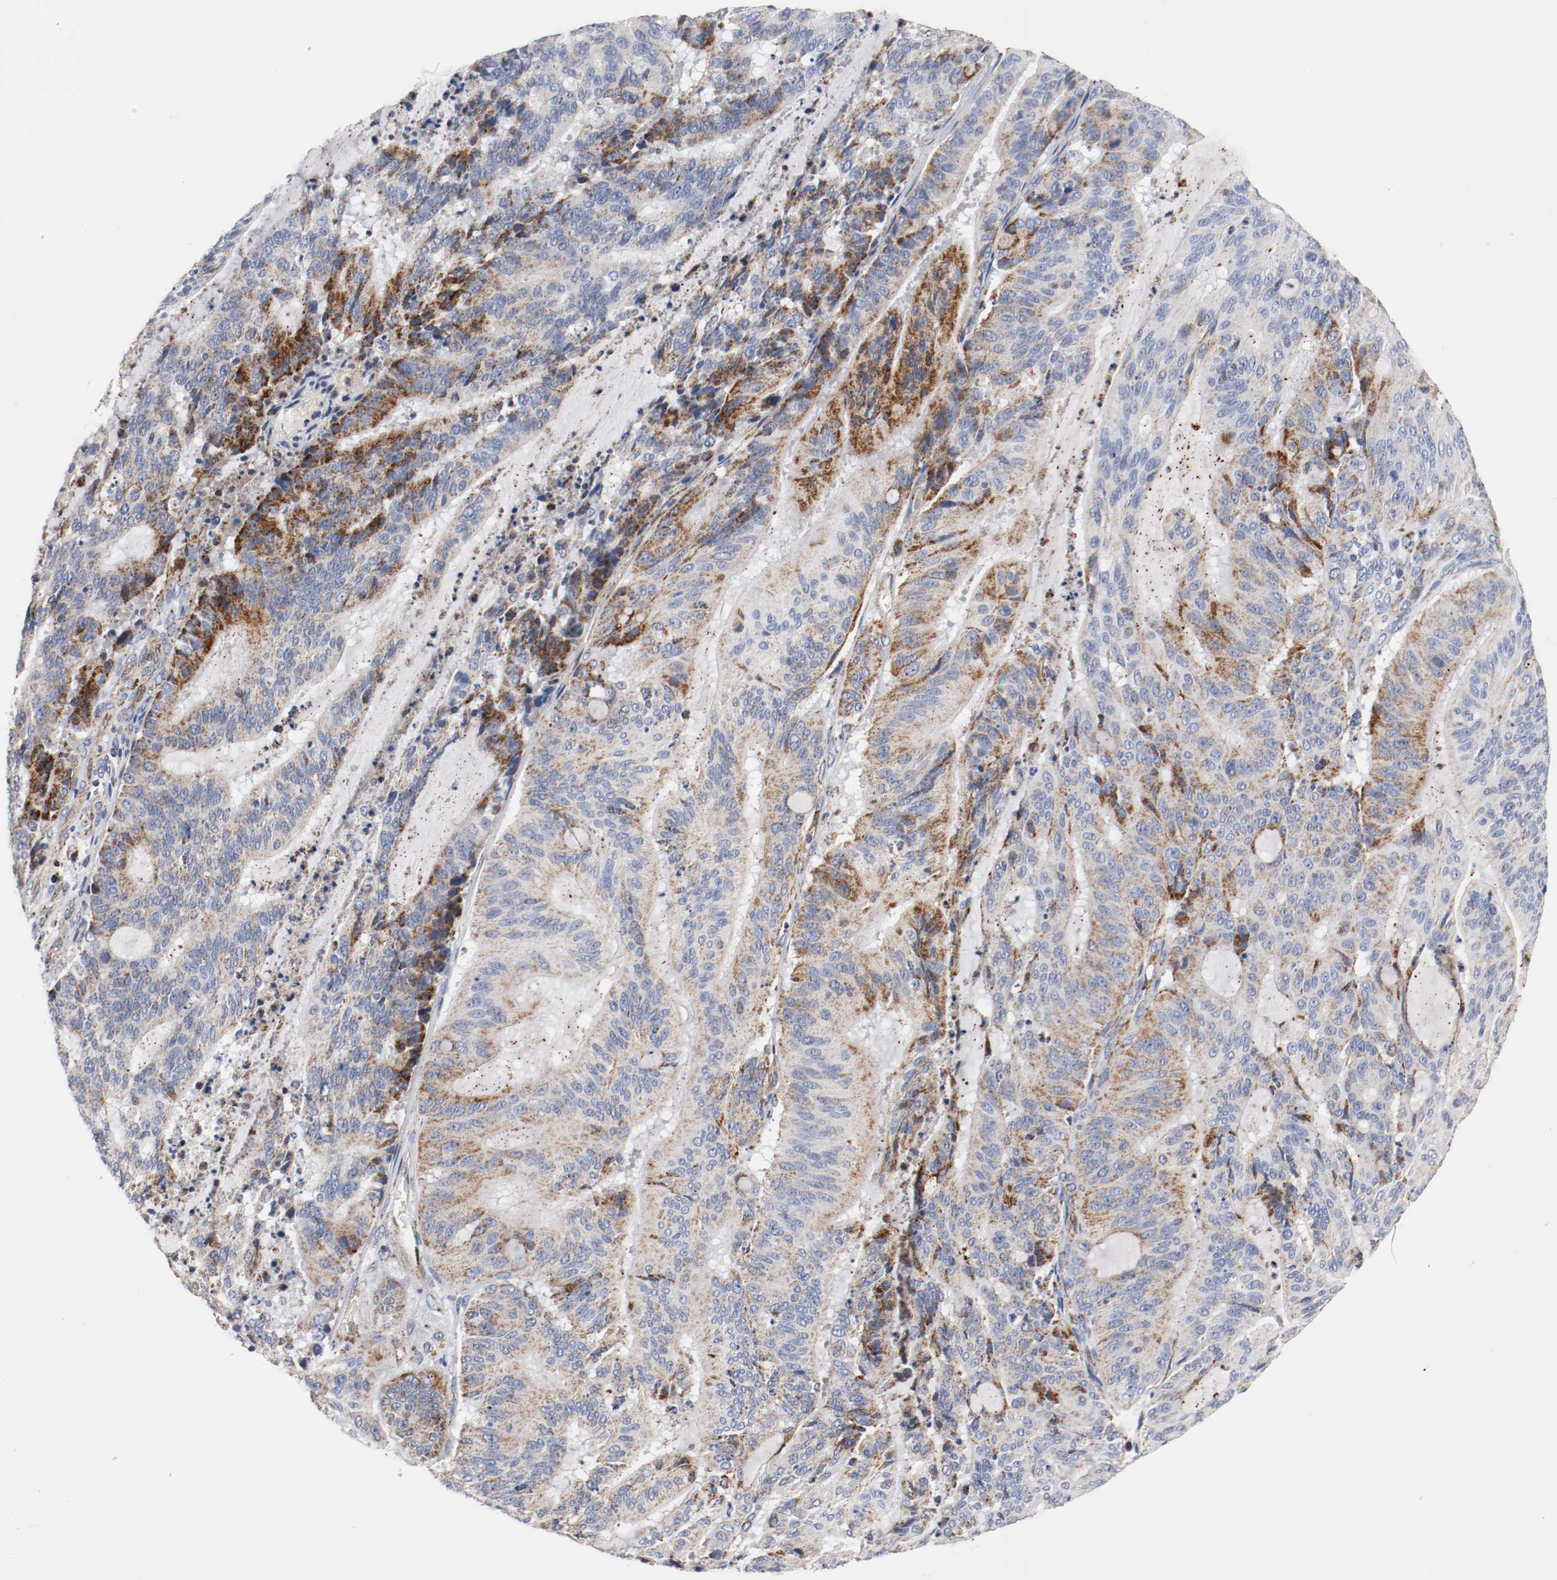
{"staining": {"intensity": "moderate", "quantity": "25%-75%", "location": "cytoplasmic/membranous"}, "tissue": "liver cancer", "cell_type": "Tumor cells", "image_type": "cancer", "snomed": [{"axis": "morphology", "description": "Cholangiocarcinoma"}, {"axis": "topography", "description": "Liver"}], "caption": "Immunohistochemistry (IHC) micrograph of liver cancer (cholangiocarcinoma) stained for a protein (brown), which exhibits medium levels of moderate cytoplasmic/membranous expression in about 25%-75% of tumor cells.", "gene": "TUBD1", "patient": {"sex": "female", "age": 73}}